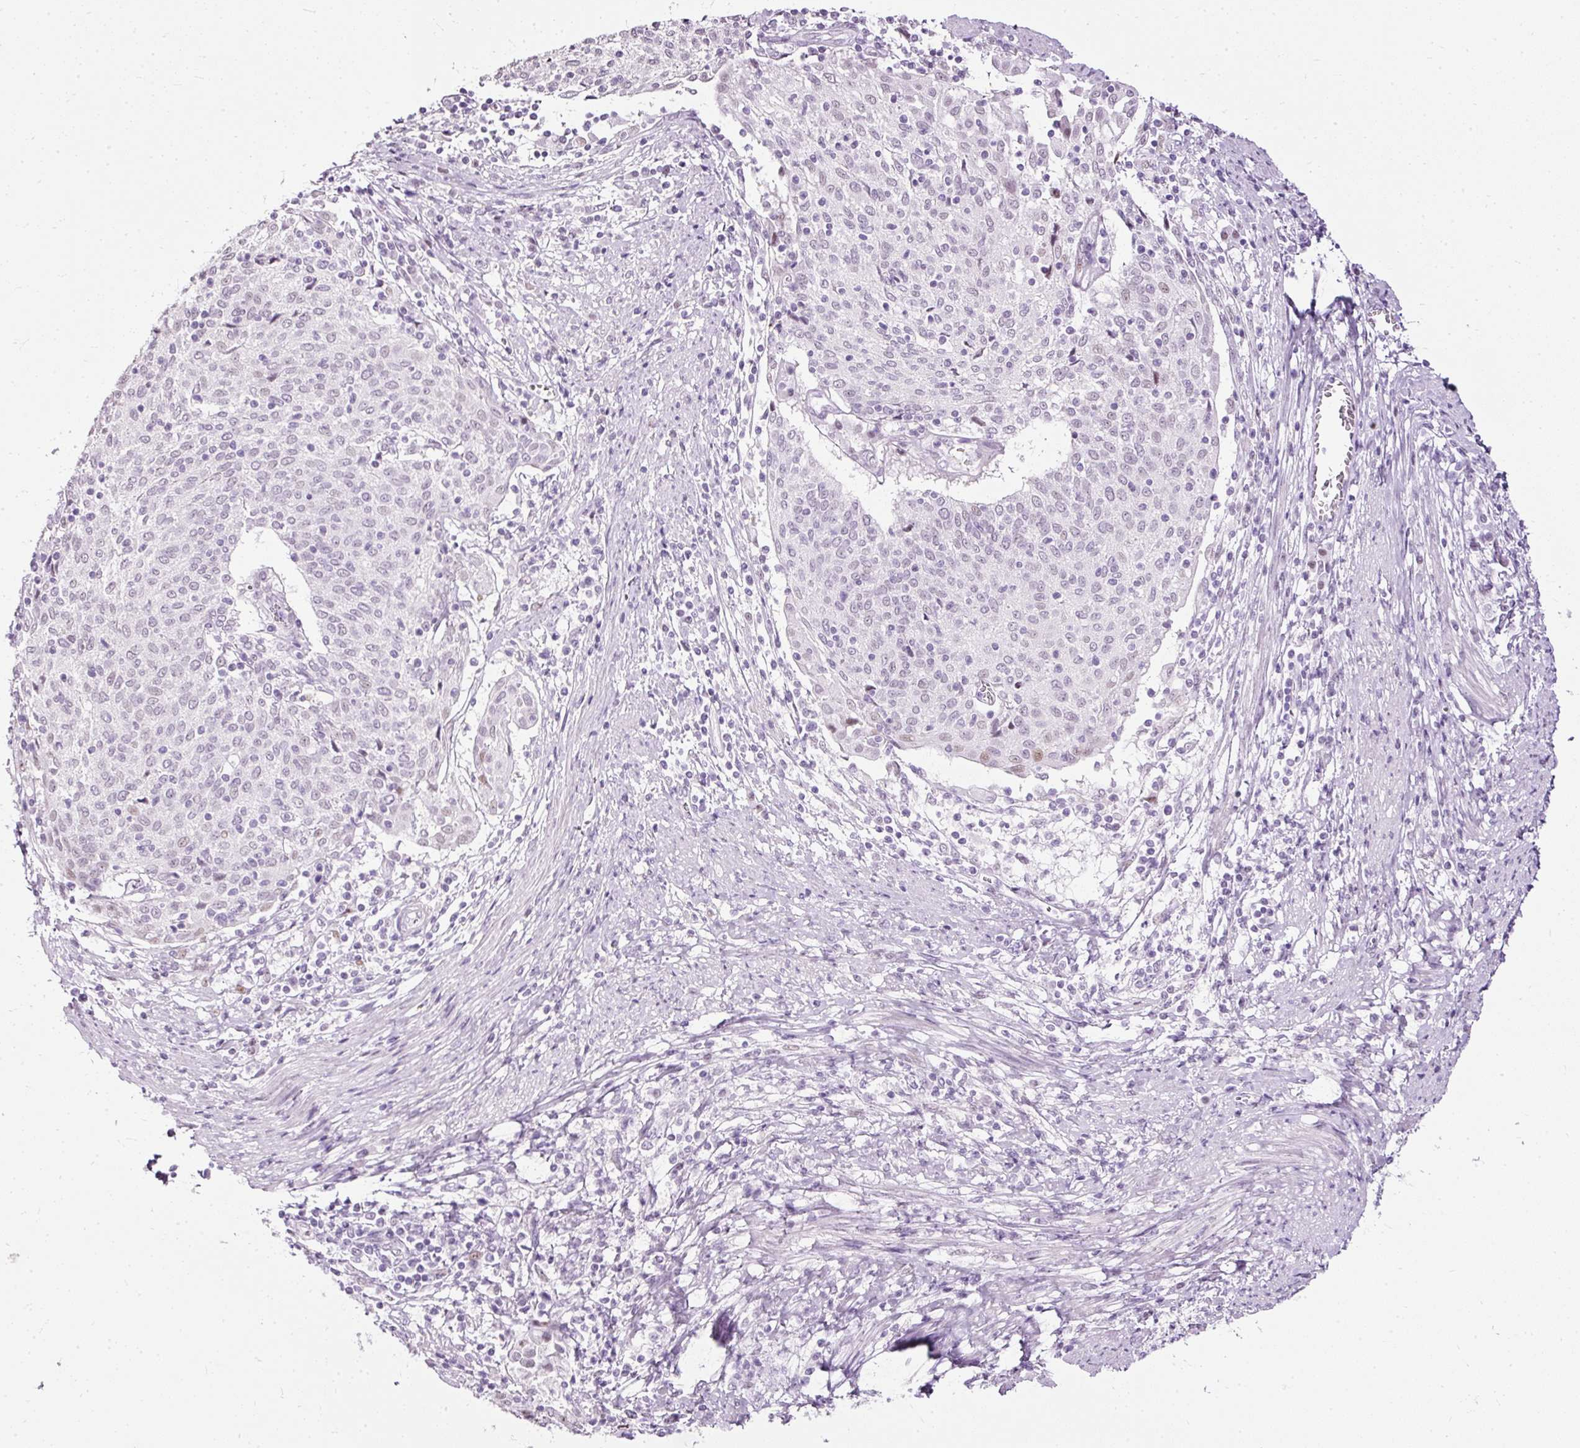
{"staining": {"intensity": "weak", "quantity": "<25%", "location": "nuclear"}, "tissue": "cervical cancer", "cell_type": "Tumor cells", "image_type": "cancer", "snomed": [{"axis": "morphology", "description": "Squamous cell carcinoma, NOS"}, {"axis": "topography", "description": "Cervix"}], "caption": "This histopathology image is of squamous cell carcinoma (cervical) stained with immunohistochemistry to label a protein in brown with the nuclei are counter-stained blue. There is no positivity in tumor cells. (IHC, brightfield microscopy, high magnification).", "gene": "PDE6B", "patient": {"sex": "female", "age": 52}}